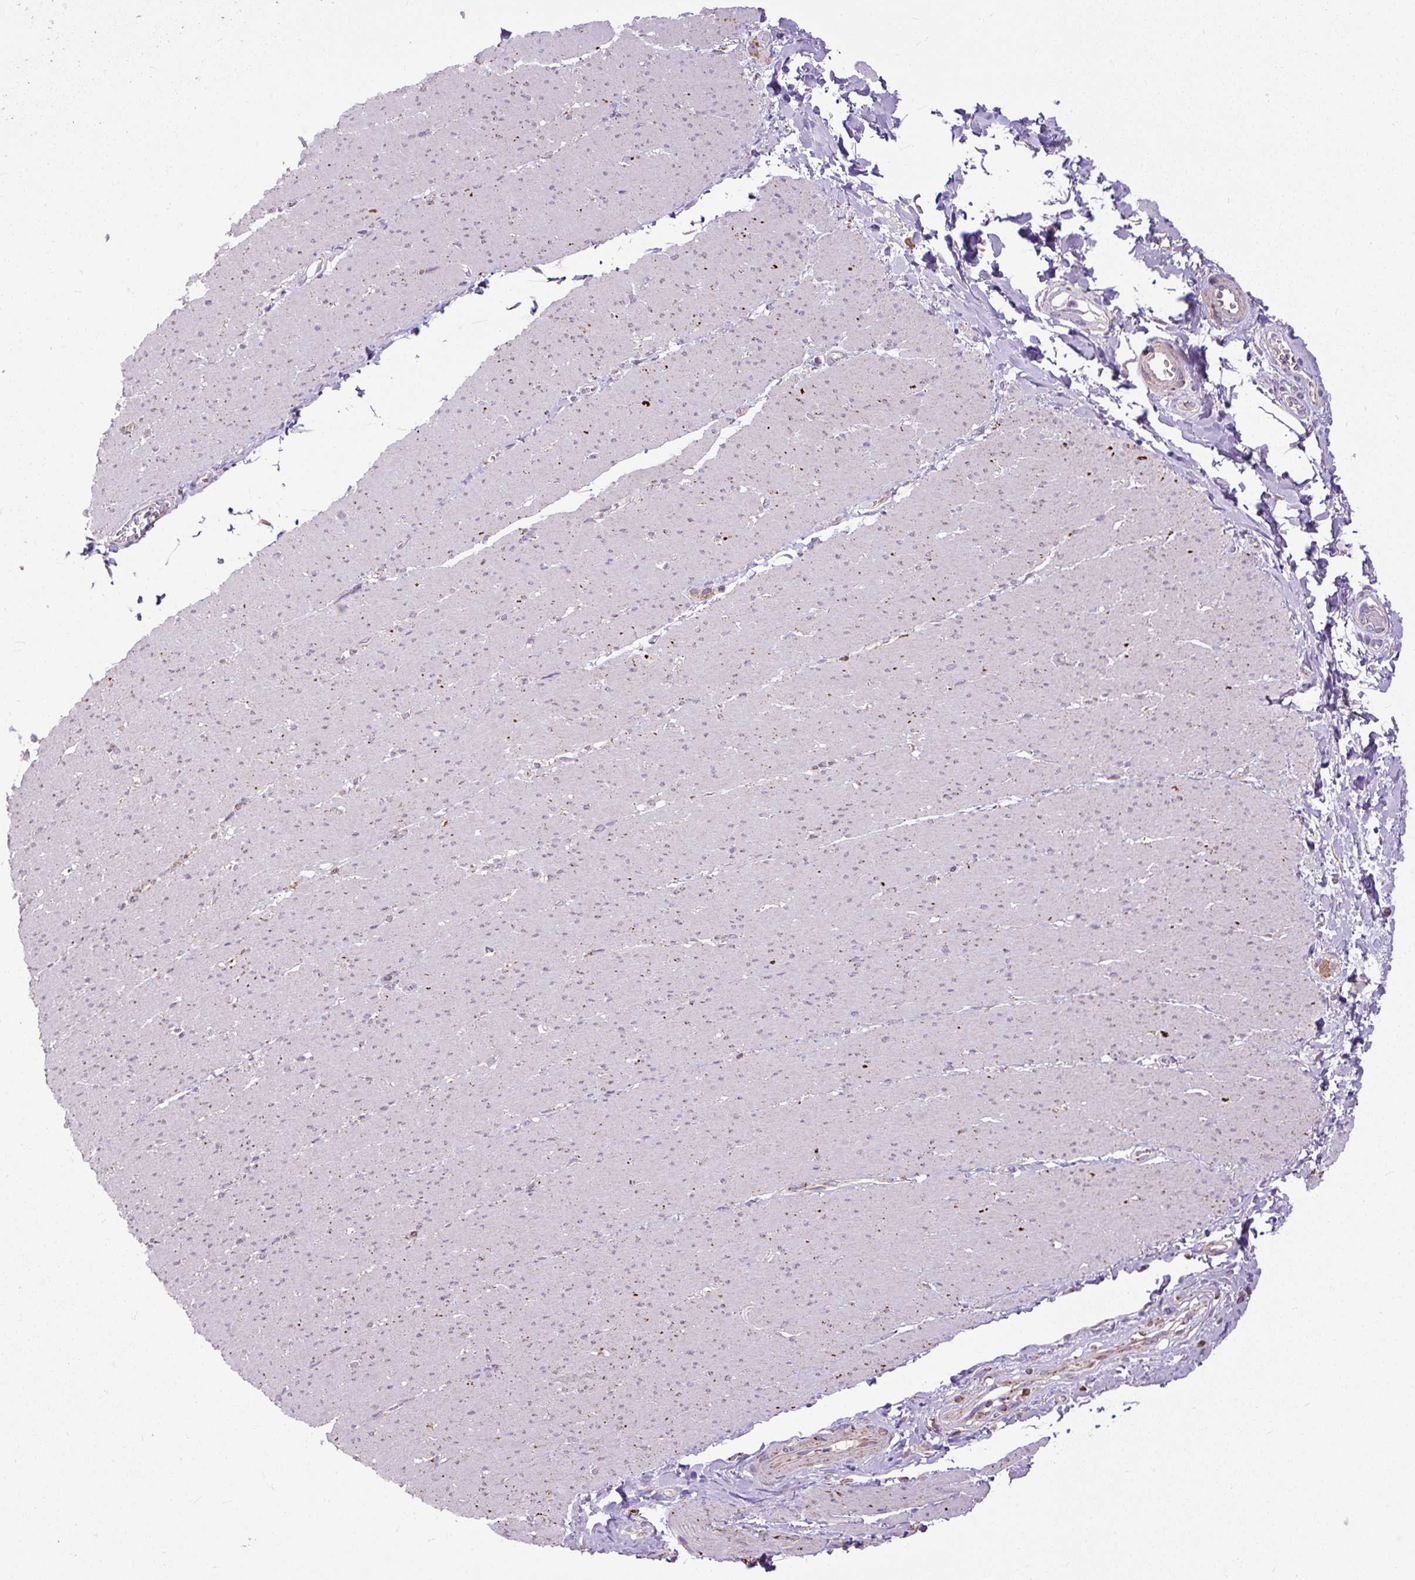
{"staining": {"intensity": "negative", "quantity": "none", "location": "none"}, "tissue": "smooth muscle", "cell_type": "Smooth muscle cells", "image_type": "normal", "snomed": [{"axis": "morphology", "description": "Normal tissue, NOS"}, {"axis": "topography", "description": "Smooth muscle"}, {"axis": "topography", "description": "Rectum"}], "caption": "An immunohistochemistry (IHC) image of benign smooth muscle is shown. There is no staining in smooth muscle cells of smooth muscle. (Stains: DAB immunohistochemistry (IHC) with hematoxylin counter stain, Microscopy: brightfield microscopy at high magnification).", "gene": "TM2D3", "patient": {"sex": "male", "age": 53}}